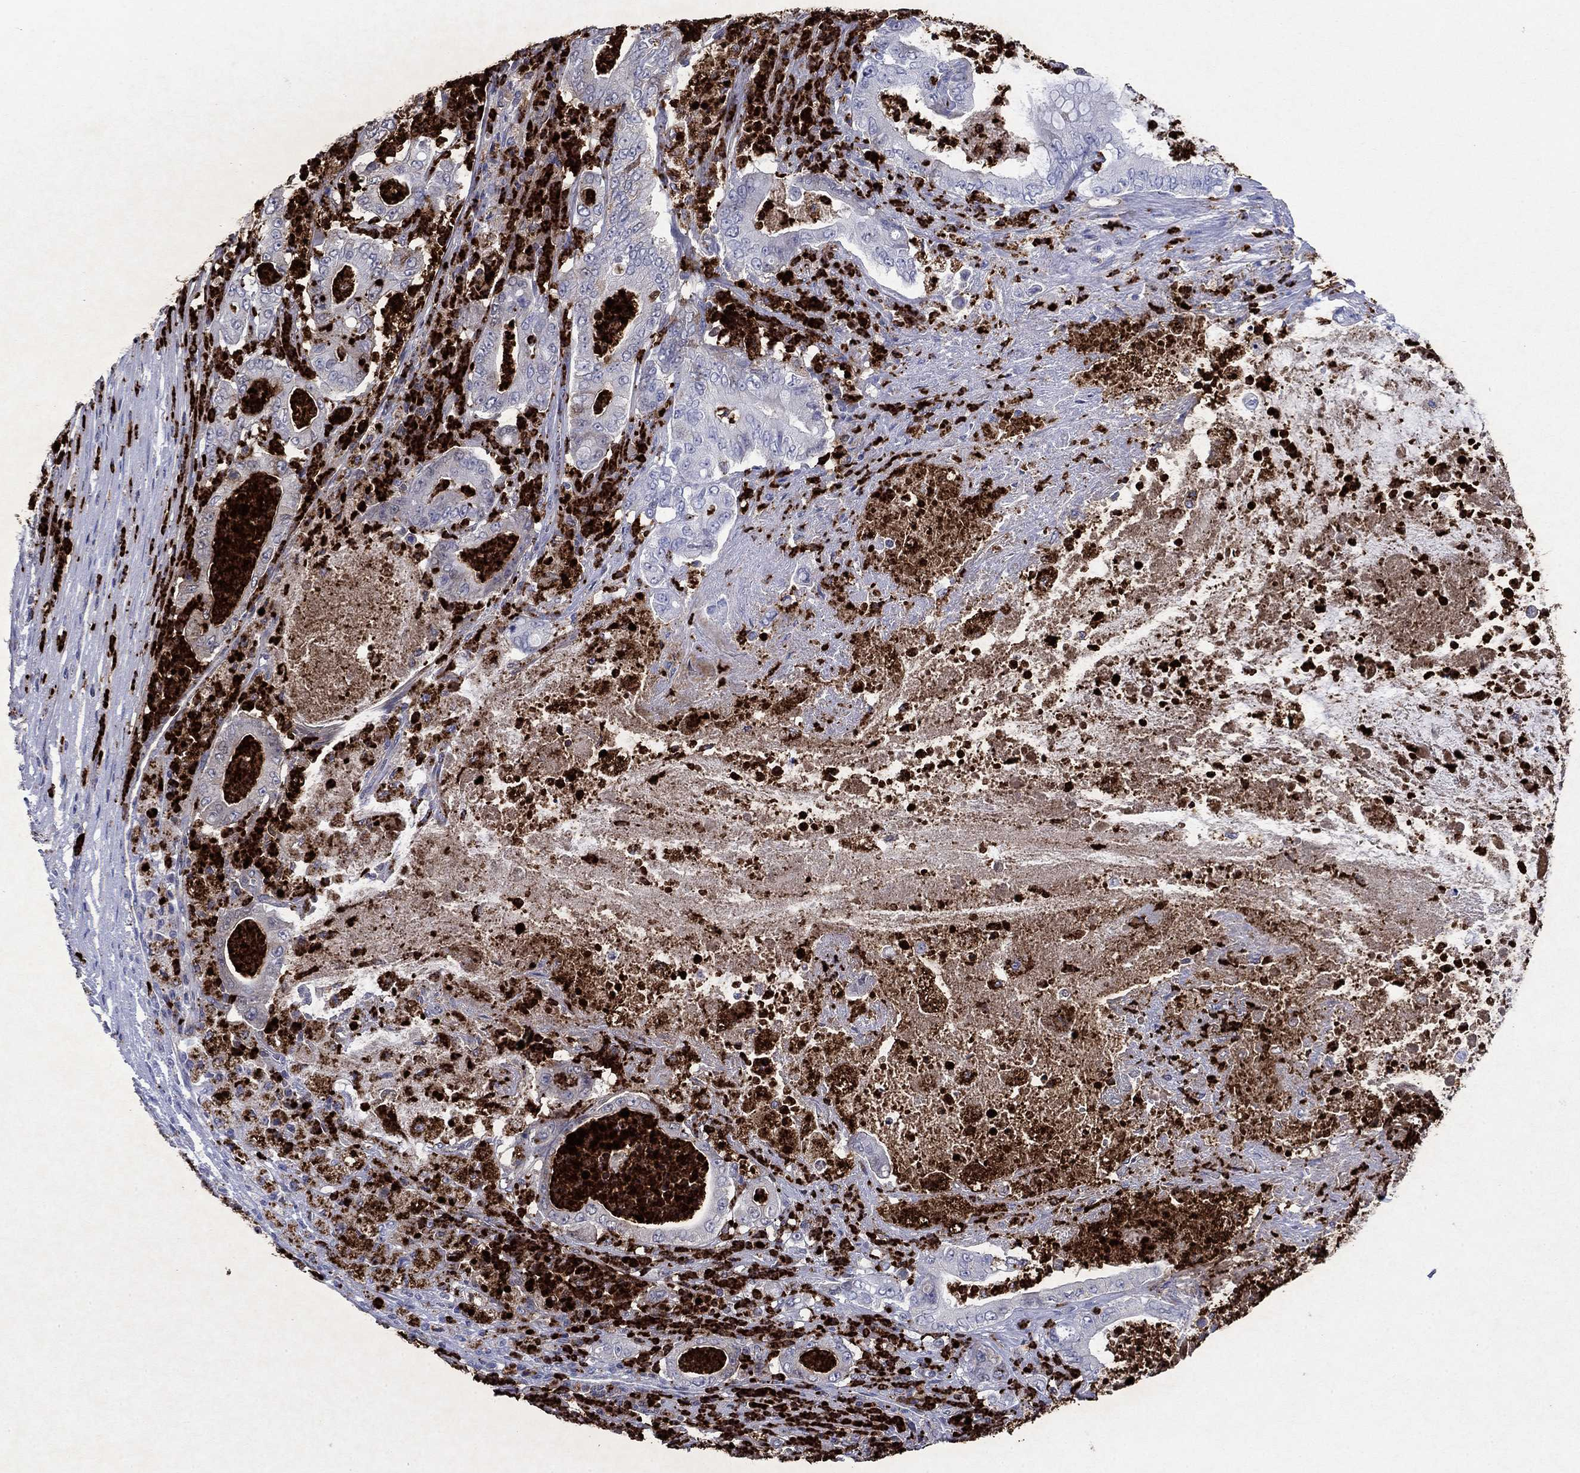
{"staining": {"intensity": "weak", "quantity": "<25%", "location": "cytoplasmic/membranous"}, "tissue": "pancreatic cancer", "cell_type": "Tumor cells", "image_type": "cancer", "snomed": [{"axis": "morphology", "description": "Adenocarcinoma, NOS"}, {"axis": "topography", "description": "Pancreas"}], "caption": "High power microscopy micrograph of an immunohistochemistry image of pancreatic adenocarcinoma, revealing no significant staining in tumor cells.", "gene": "AZU1", "patient": {"sex": "male", "age": 71}}